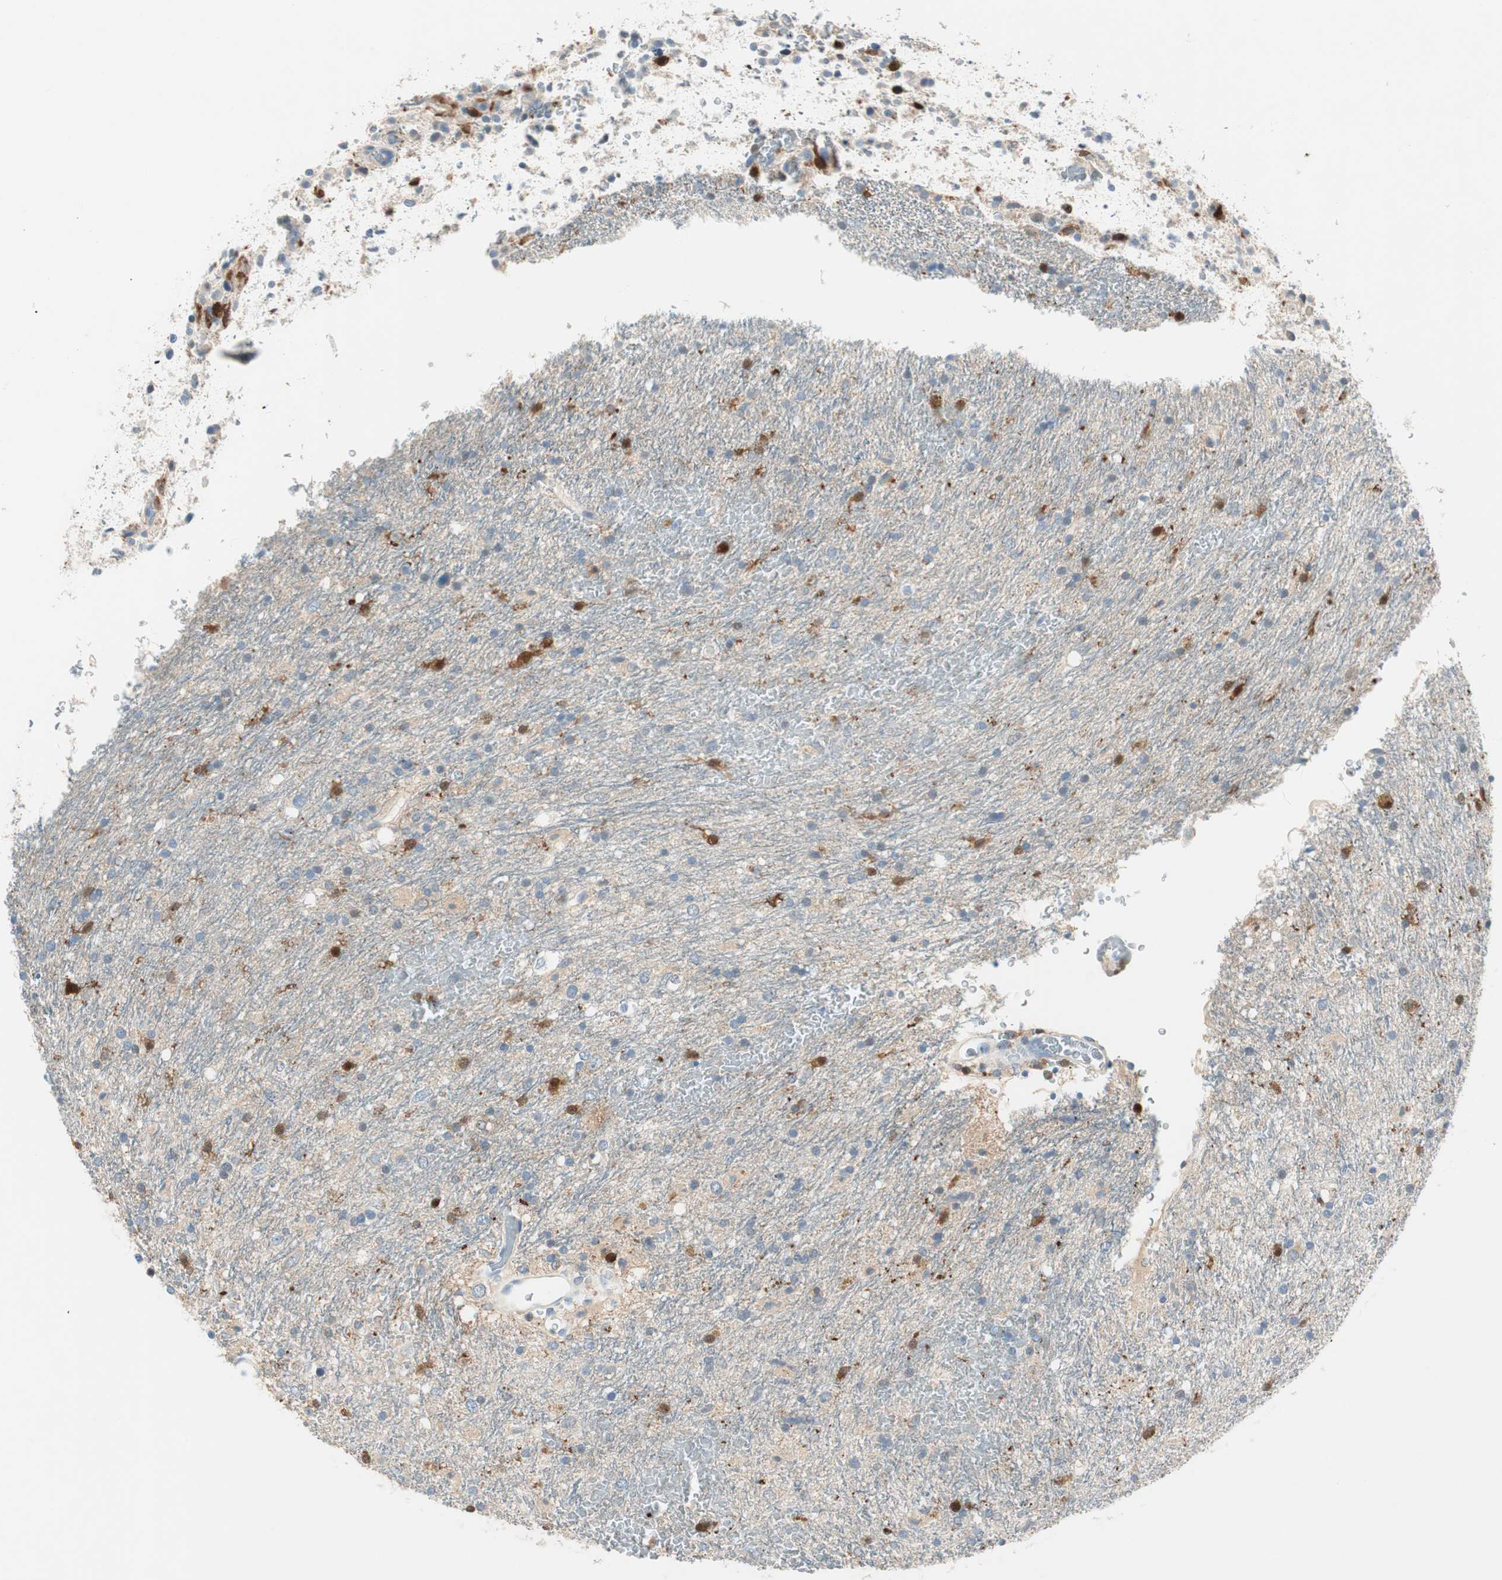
{"staining": {"intensity": "weak", "quantity": "<25%", "location": "cytoplasmic/membranous"}, "tissue": "glioma", "cell_type": "Tumor cells", "image_type": "cancer", "snomed": [{"axis": "morphology", "description": "Glioma, malignant, Low grade"}, {"axis": "topography", "description": "Brain"}], "caption": "High power microscopy histopathology image of an immunohistochemistry image of glioma, revealing no significant expression in tumor cells.", "gene": "COTL1", "patient": {"sex": "male", "age": 77}}